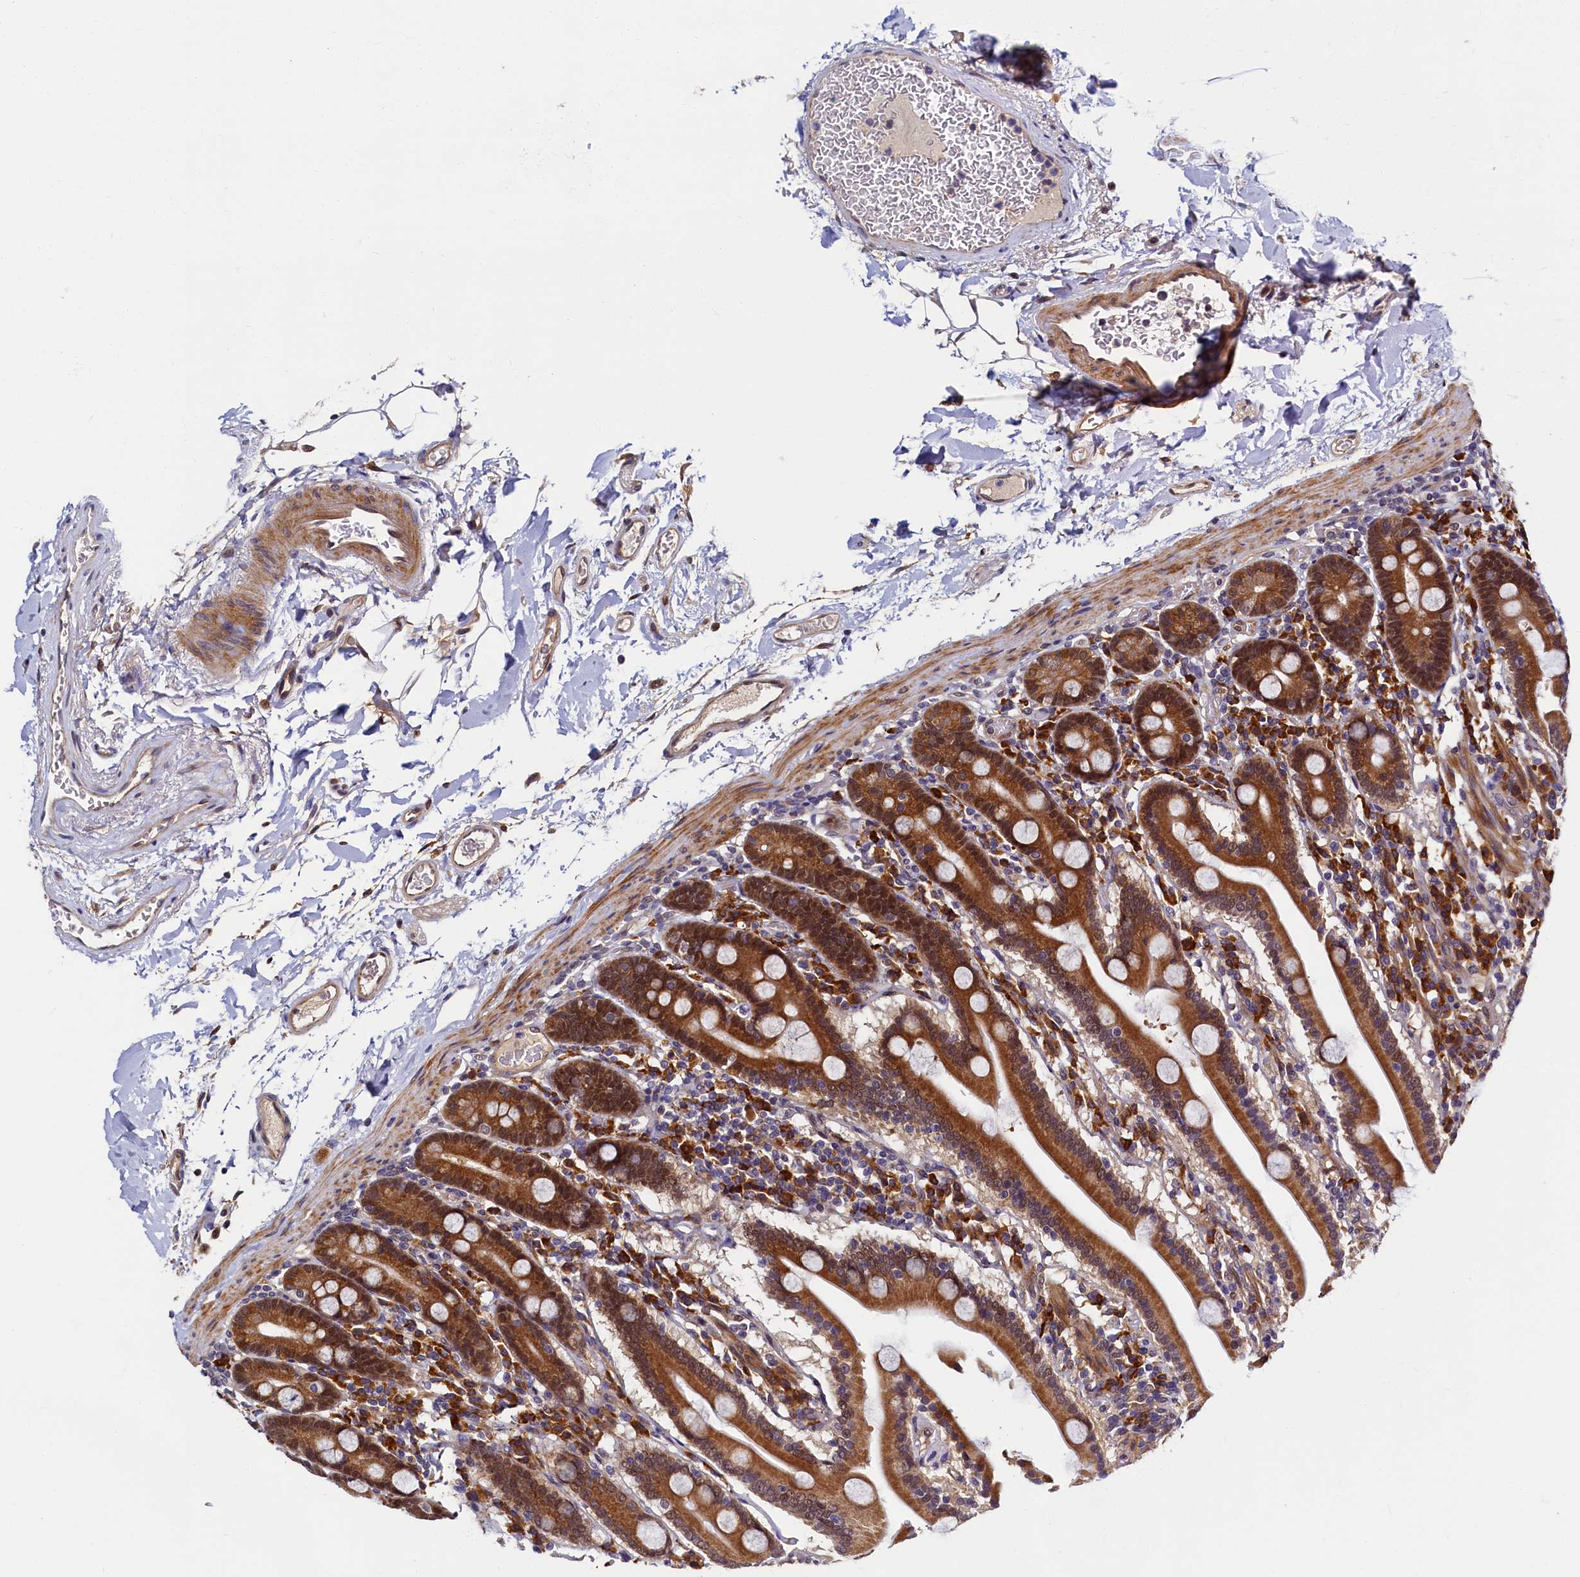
{"staining": {"intensity": "moderate", "quantity": ">75%", "location": "cytoplasmic/membranous"}, "tissue": "duodenum", "cell_type": "Glandular cells", "image_type": "normal", "snomed": [{"axis": "morphology", "description": "Normal tissue, NOS"}, {"axis": "topography", "description": "Duodenum"}], "caption": "Glandular cells exhibit medium levels of moderate cytoplasmic/membranous staining in about >75% of cells in normal duodenum. The staining was performed using DAB to visualize the protein expression in brown, while the nuclei were stained in blue with hematoxylin (Magnification: 20x).", "gene": "SLC16A14", "patient": {"sex": "male", "age": 55}}